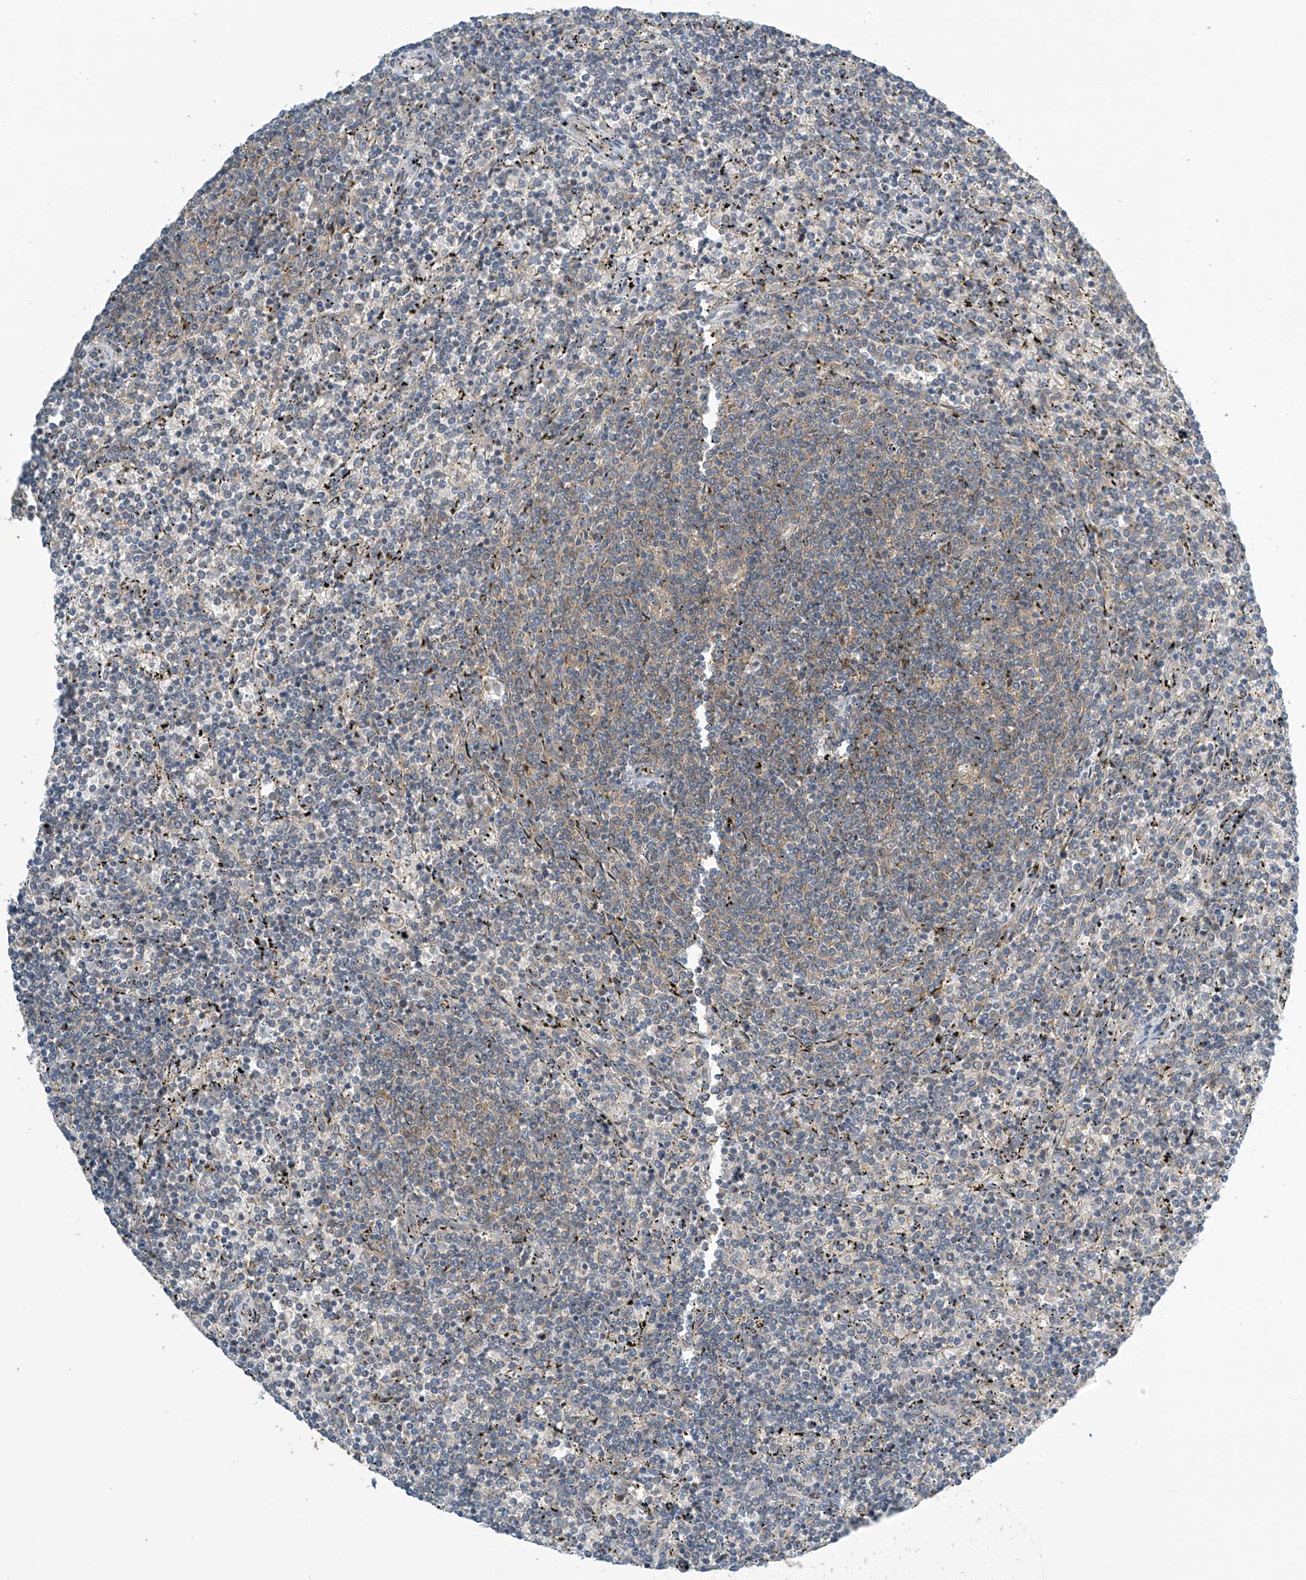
{"staining": {"intensity": "weak", "quantity": "<25%", "location": "cytoplasmic/membranous"}, "tissue": "lymphoma", "cell_type": "Tumor cells", "image_type": "cancer", "snomed": [{"axis": "morphology", "description": "Malignant lymphoma, non-Hodgkin's type, Low grade"}, {"axis": "topography", "description": "Spleen"}], "caption": "IHC of human lymphoma shows no expression in tumor cells.", "gene": "FSD1L", "patient": {"sex": "female", "age": 50}}